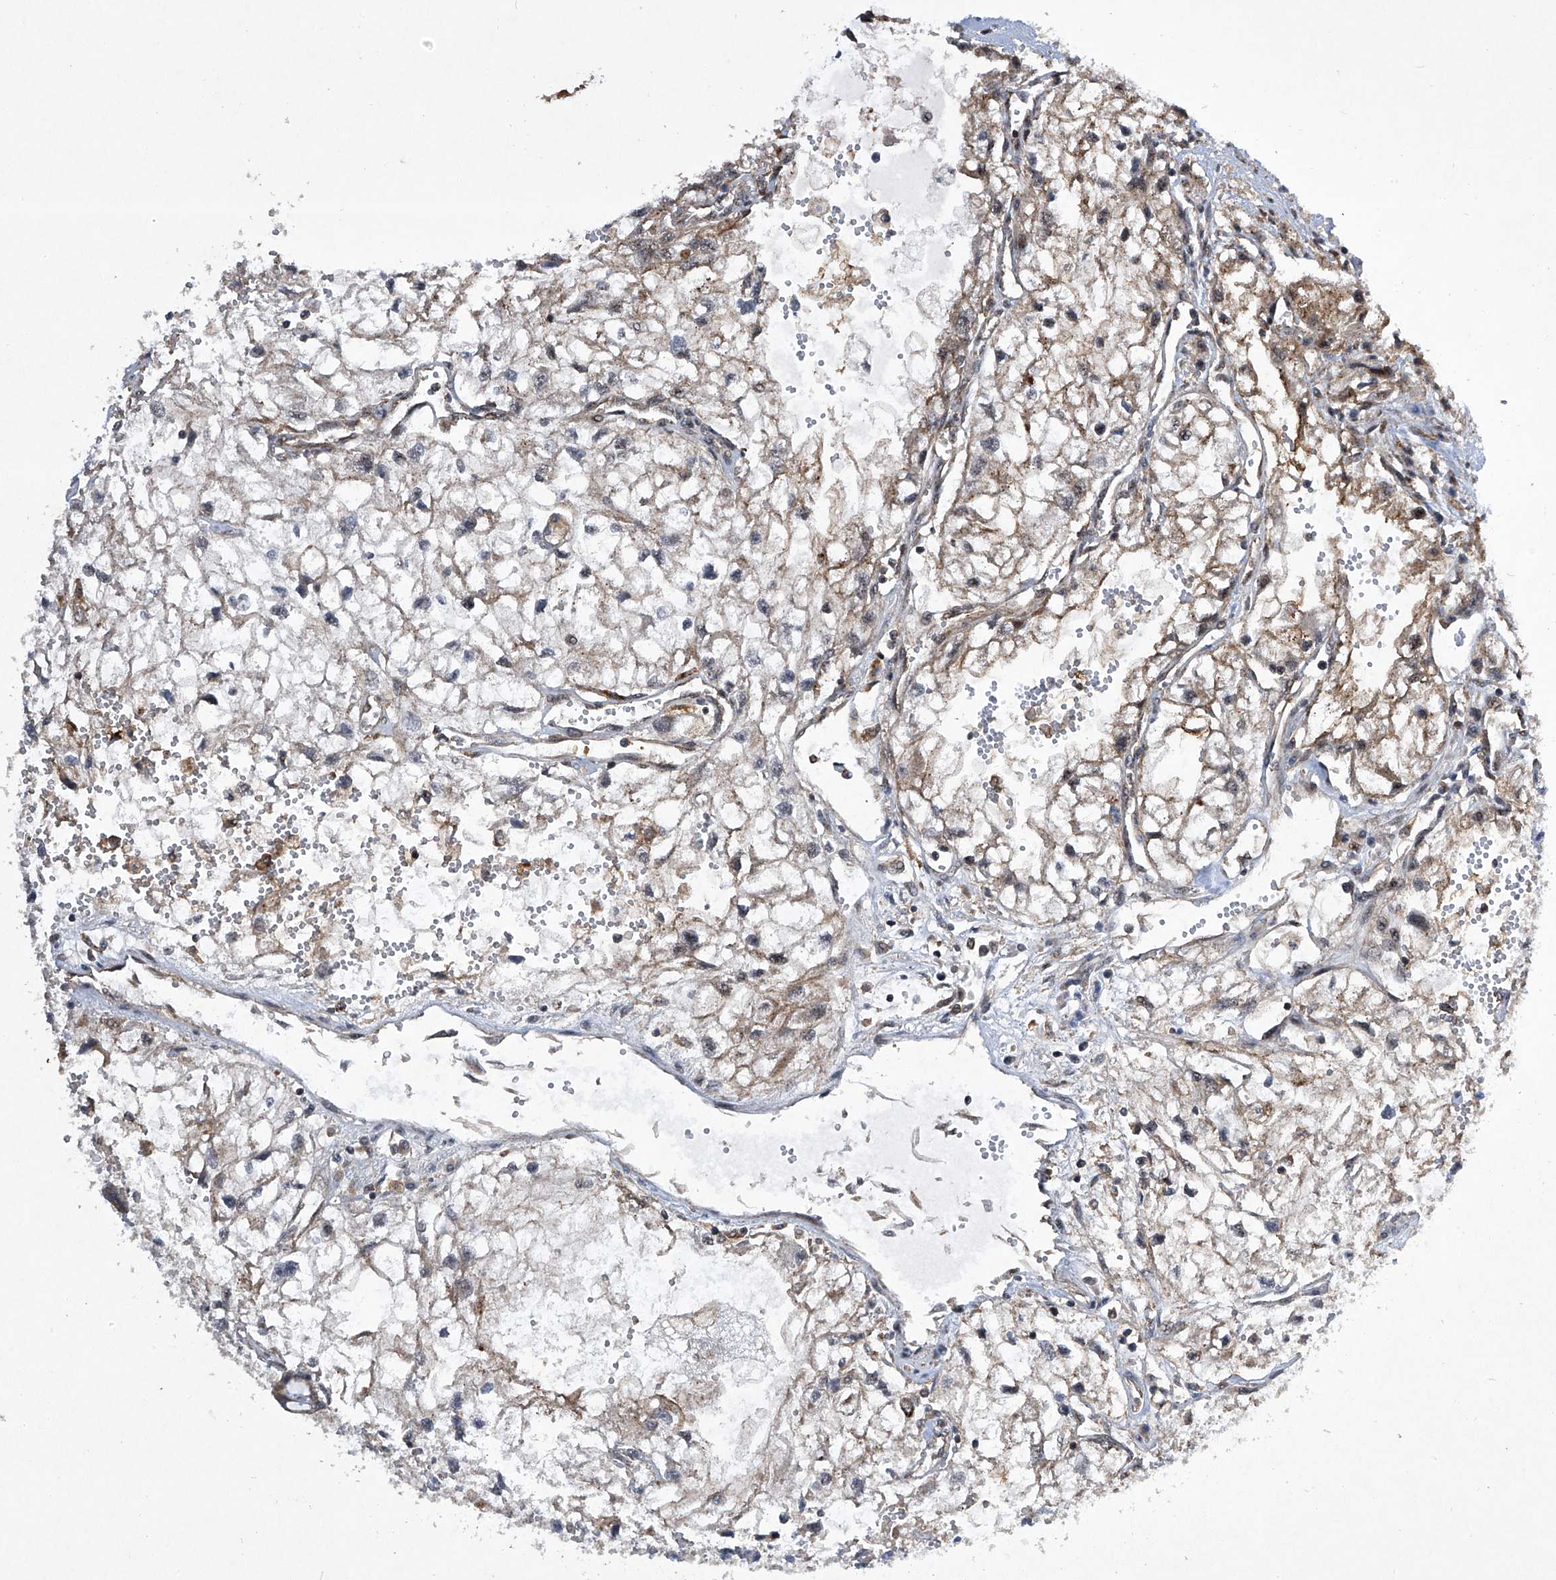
{"staining": {"intensity": "weak", "quantity": "<25%", "location": "cytoplasmic/membranous"}, "tissue": "renal cancer", "cell_type": "Tumor cells", "image_type": "cancer", "snomed": [{"axis": "morphology", "description": "Adenocarcinoma, NOS"}, {"axis": "topography", "description": "Kidney"}], "caption": "A photomicrograph of human renal cancer (adenocarcinoma) is negative for staining in tumor cells.", "gene": "CISH", "patient": {"sex": "female", "age": 70}}